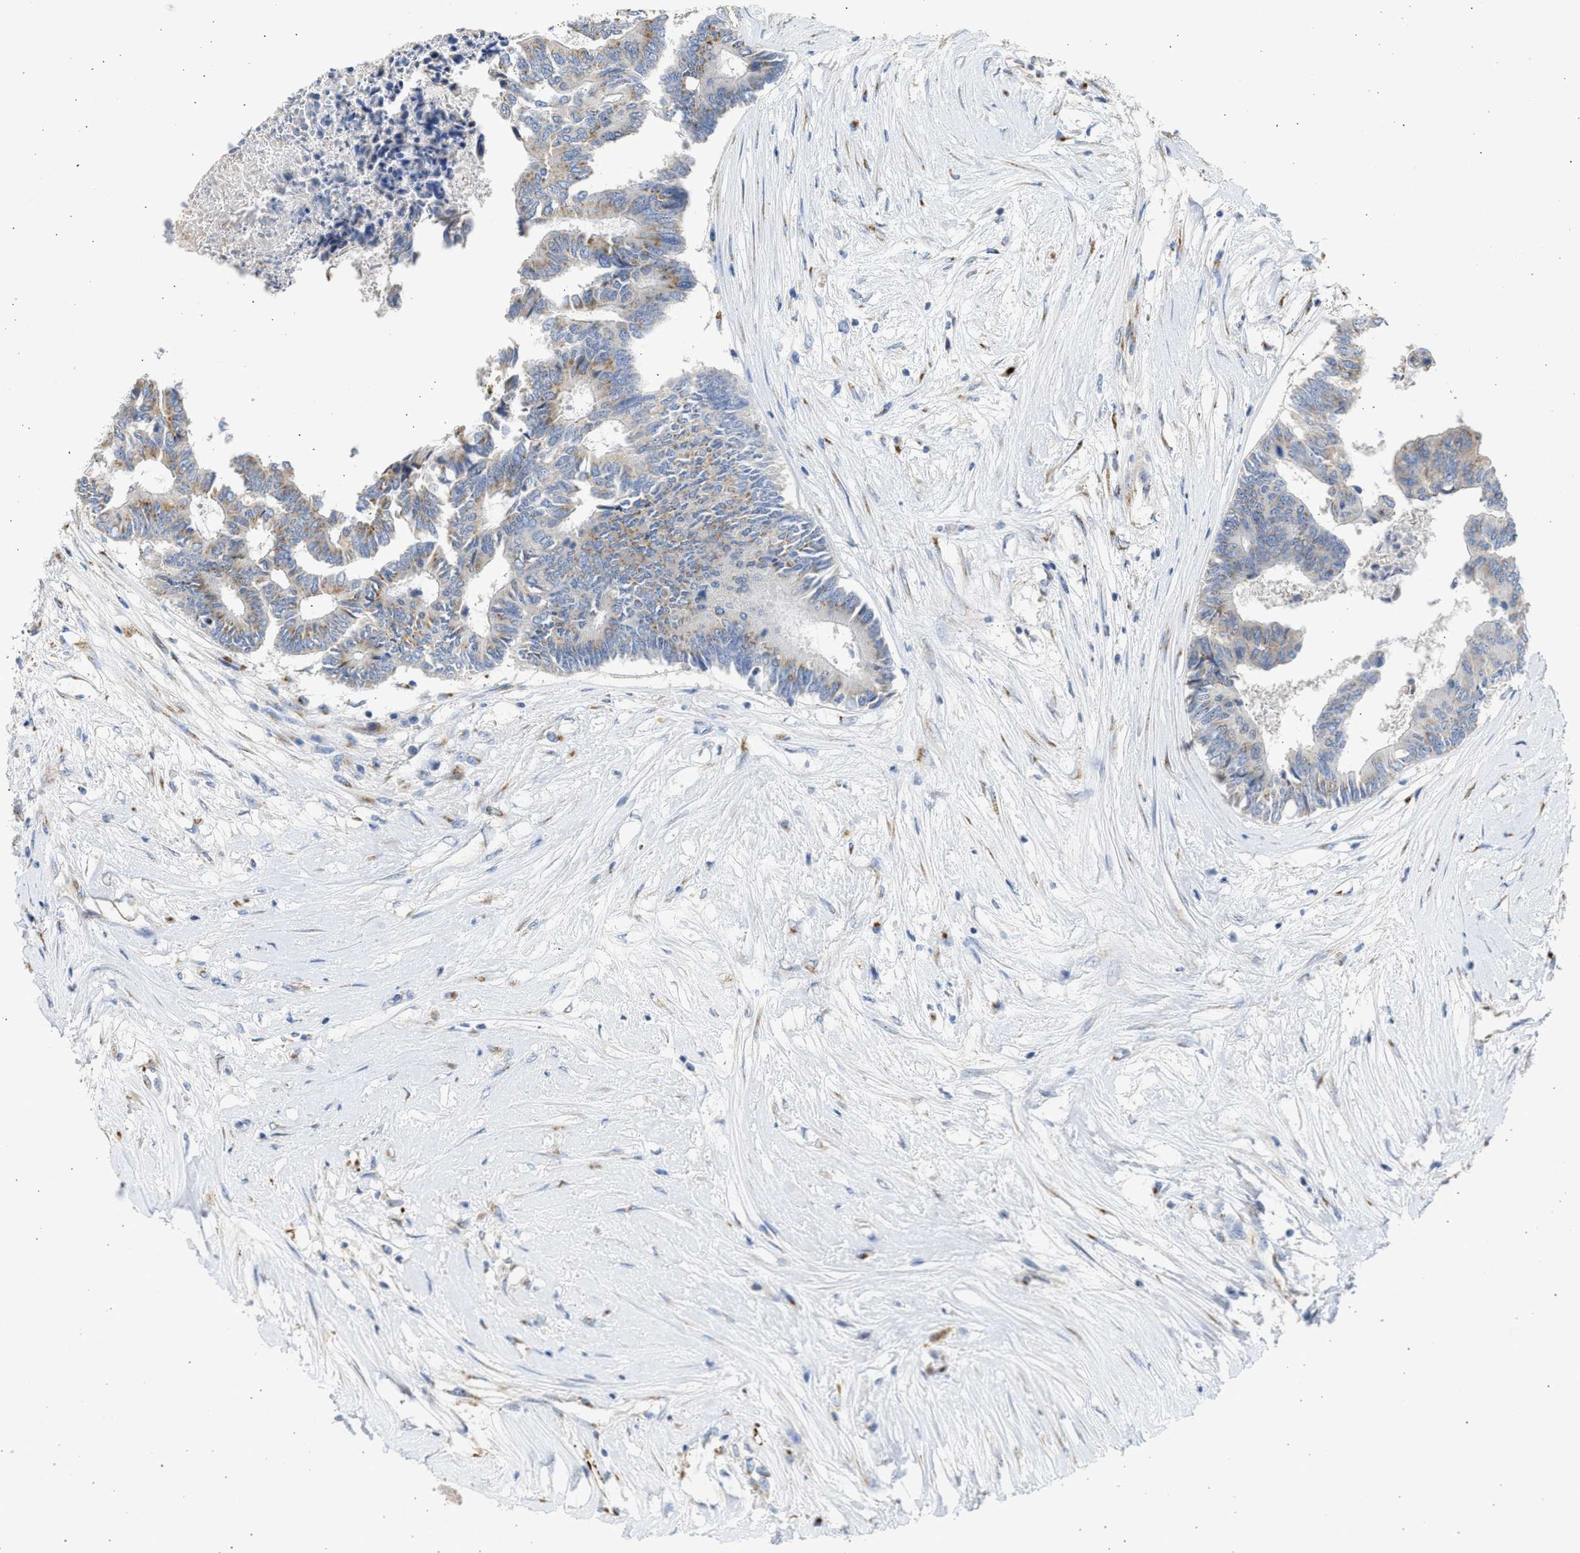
{"staining": {"intensity": "moderate", "quantity": "25%-75%", "location": "cytoplasmic/membranous"}, "tissue": "colorectal cancer", "cell_type": "Tumor cells", "image_type": "cancer", "snomed": [{"axis": "morphology", "description": "Adenocarcinoma, NOS"}, {"axis": "topography", "description": "Rectum"}], "caption": "Human adenocarcinoma (colorectal) stained with a brown dye shows moderate cytoplasmic/membranous positive staining in about 25%-75% of tumor cells.", "gene": "IPO8", "patient": {"sex": "male", "age": 63}}